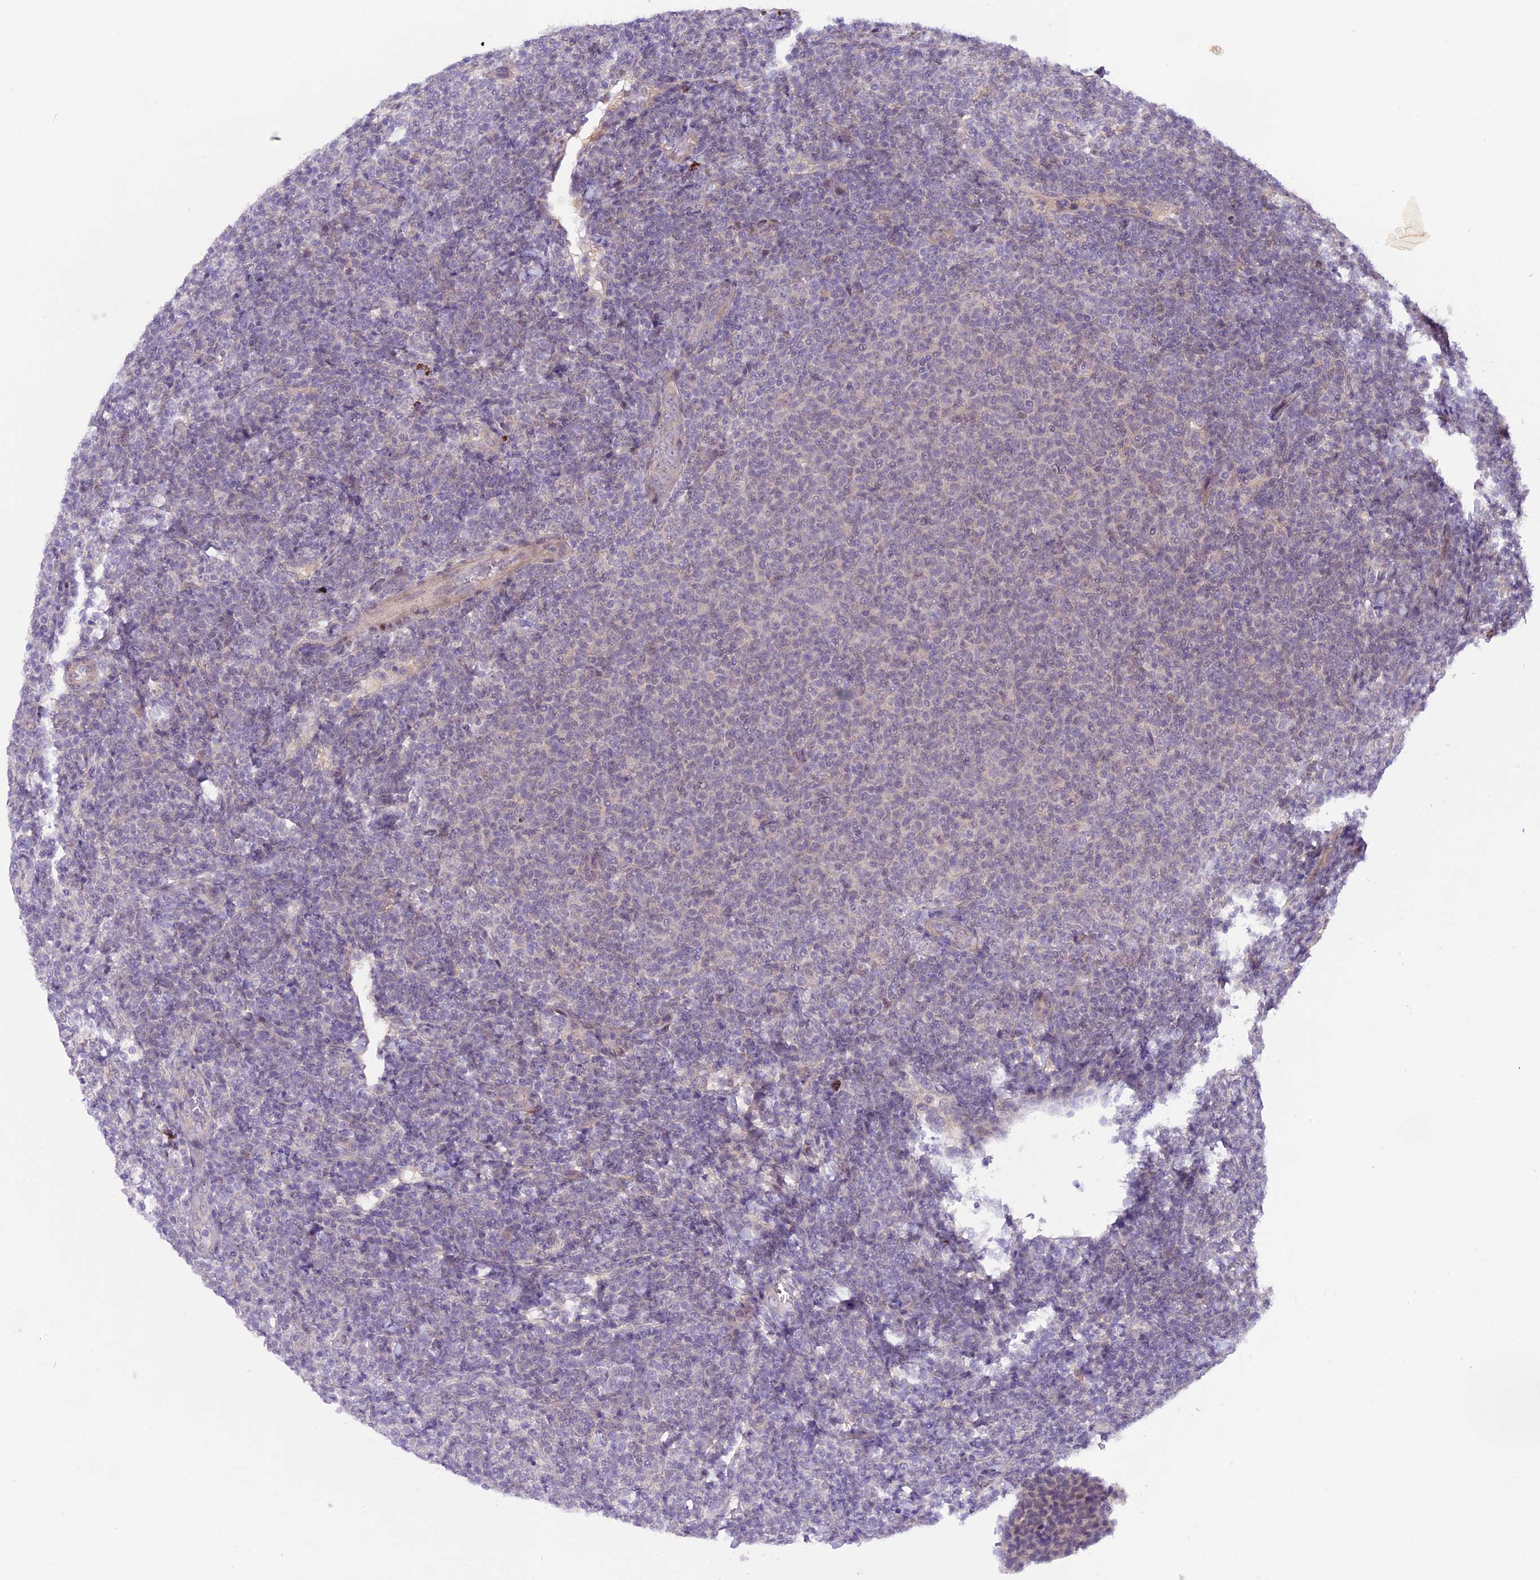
{"staining": {"intensity": "negative", "quantity": "none", "location": "none"}, "tissue": "lymphoma", "cell_type": "Tumor cells", "image_type": "cancer", "snomed": [{"axis": "morphology", "description": "Malignant lymphoma, non-Hodgkin's type, Low grade"}, {"axis": "topography", "description": "Lymph node"}], "caption": "DAB immunohistochemical staining of lymphoma displays no significant positivity in tumor cells.", "gene": "SPRED1", "patient": {"sex": "male", "age": 66}}